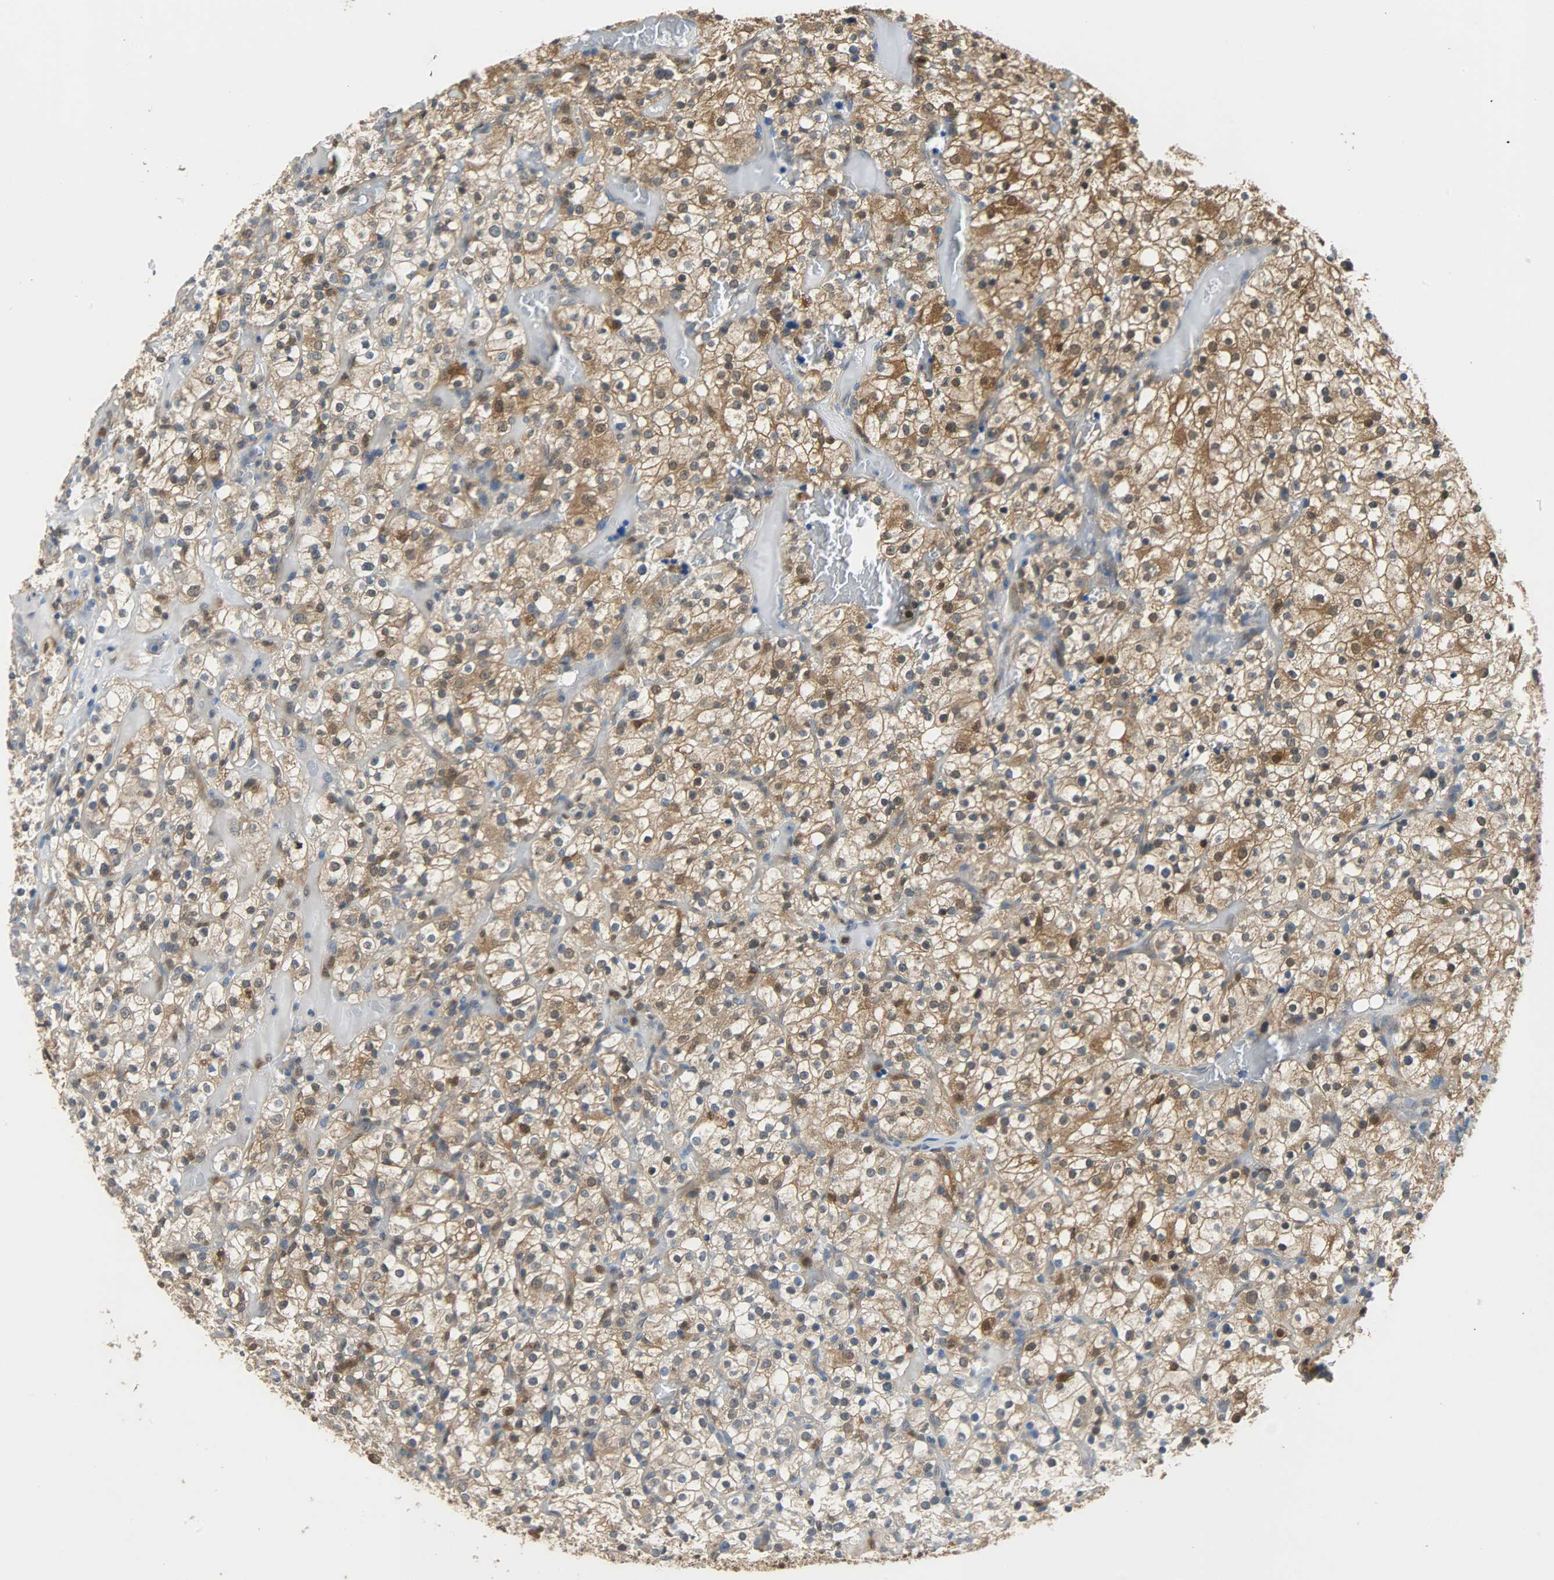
{"staining": {"intensity": "strong", "quantity": ">75%", "location": "cytoplasmic/membranous,nuclear"}, "tissue": "renal cancer", "cell_type": "Tumor cells", "image_type": "cancer", "snomed": [{"axis": "morphology", "description": "Normal tissue, NOS"}, {"axis": "morphology", "description": "Adenocarcinoma, NOS"}, {"axis": "topography", "description": "Kidney"}], "caption": "Immunohistochemistry (IHC) staining of adenocarcinoma (renal), which displays high levels of strong cytoplasmic/membranous and nuclear staining in approximately >75% of tumor cells indicating strong cytoplasmic/membranous and nuclear protein expression. The staining was performed using DAB (3,3'-diaminobenzidine) (brown) for protein detection and nuclei were counterstained in hematoxylin (blue).", "gene": "EIF4EBP1", "patient": {"sex": "female", "age": 72}}